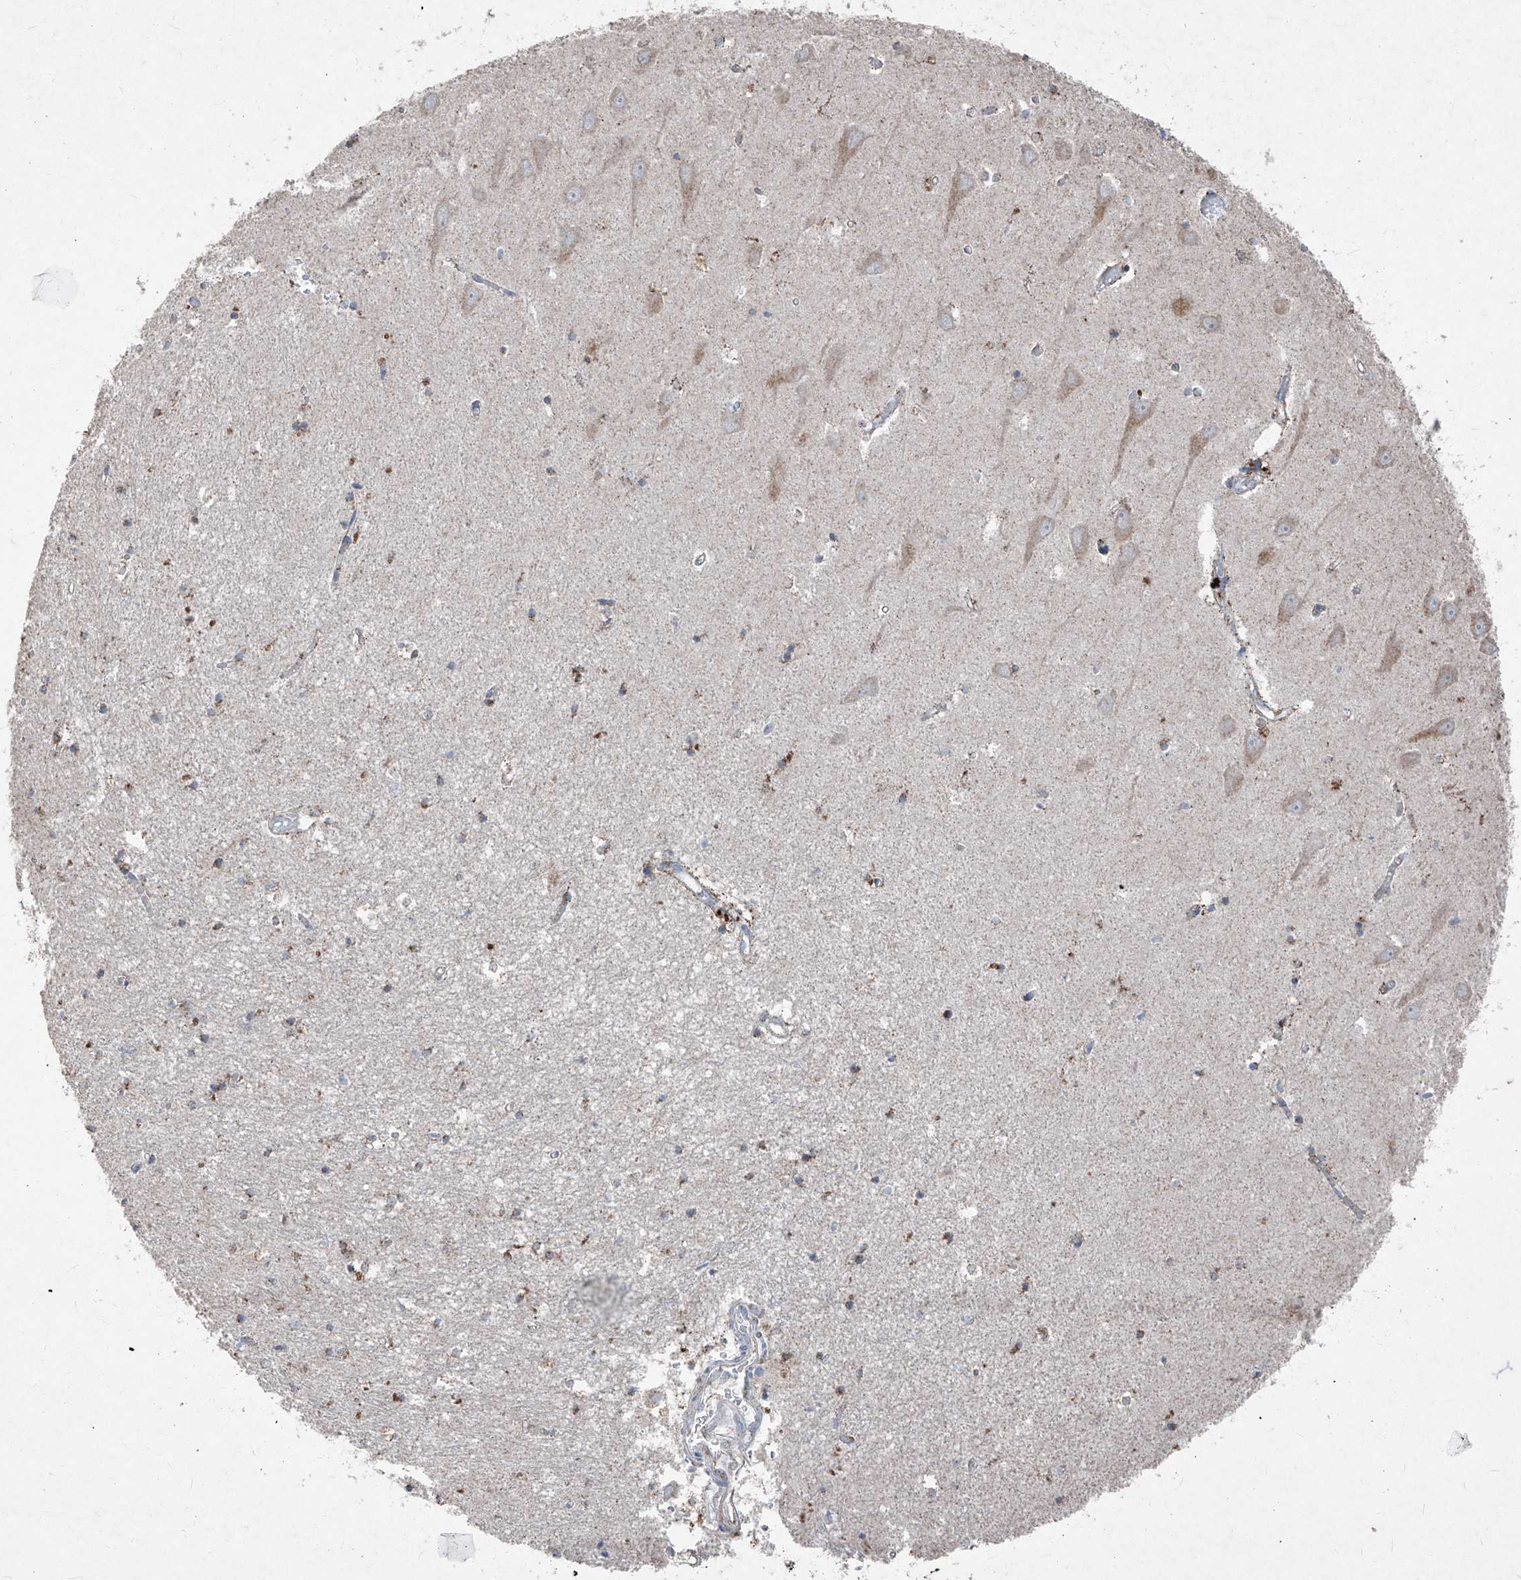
{"staining": {"intensity": "moderate", "quantity": ">75%", "location": "cytoplasmic/membranous"}, "tissue": "hippocampus", "cell_type": "Glial cells", "image_type": "normal", "snomed": [{"axis": "morphology", "description": "Normal tissue, NOS"}, {"axis": "topography", "description": "Hippocampus"}], "caption": "Immunohistochemistry (IHC) image of unremarkable hippocampus: hippocampus stained using immunohistochemistry (IHC) demonstrates medium levels of moderate protein expression localized specifically in the cytoplasmic/membranous of glial cells, appearing as a cytoplasmic/membranous brown color.", "gene": "ABCD3", "patient": {"sex": "male", "age": 70}}